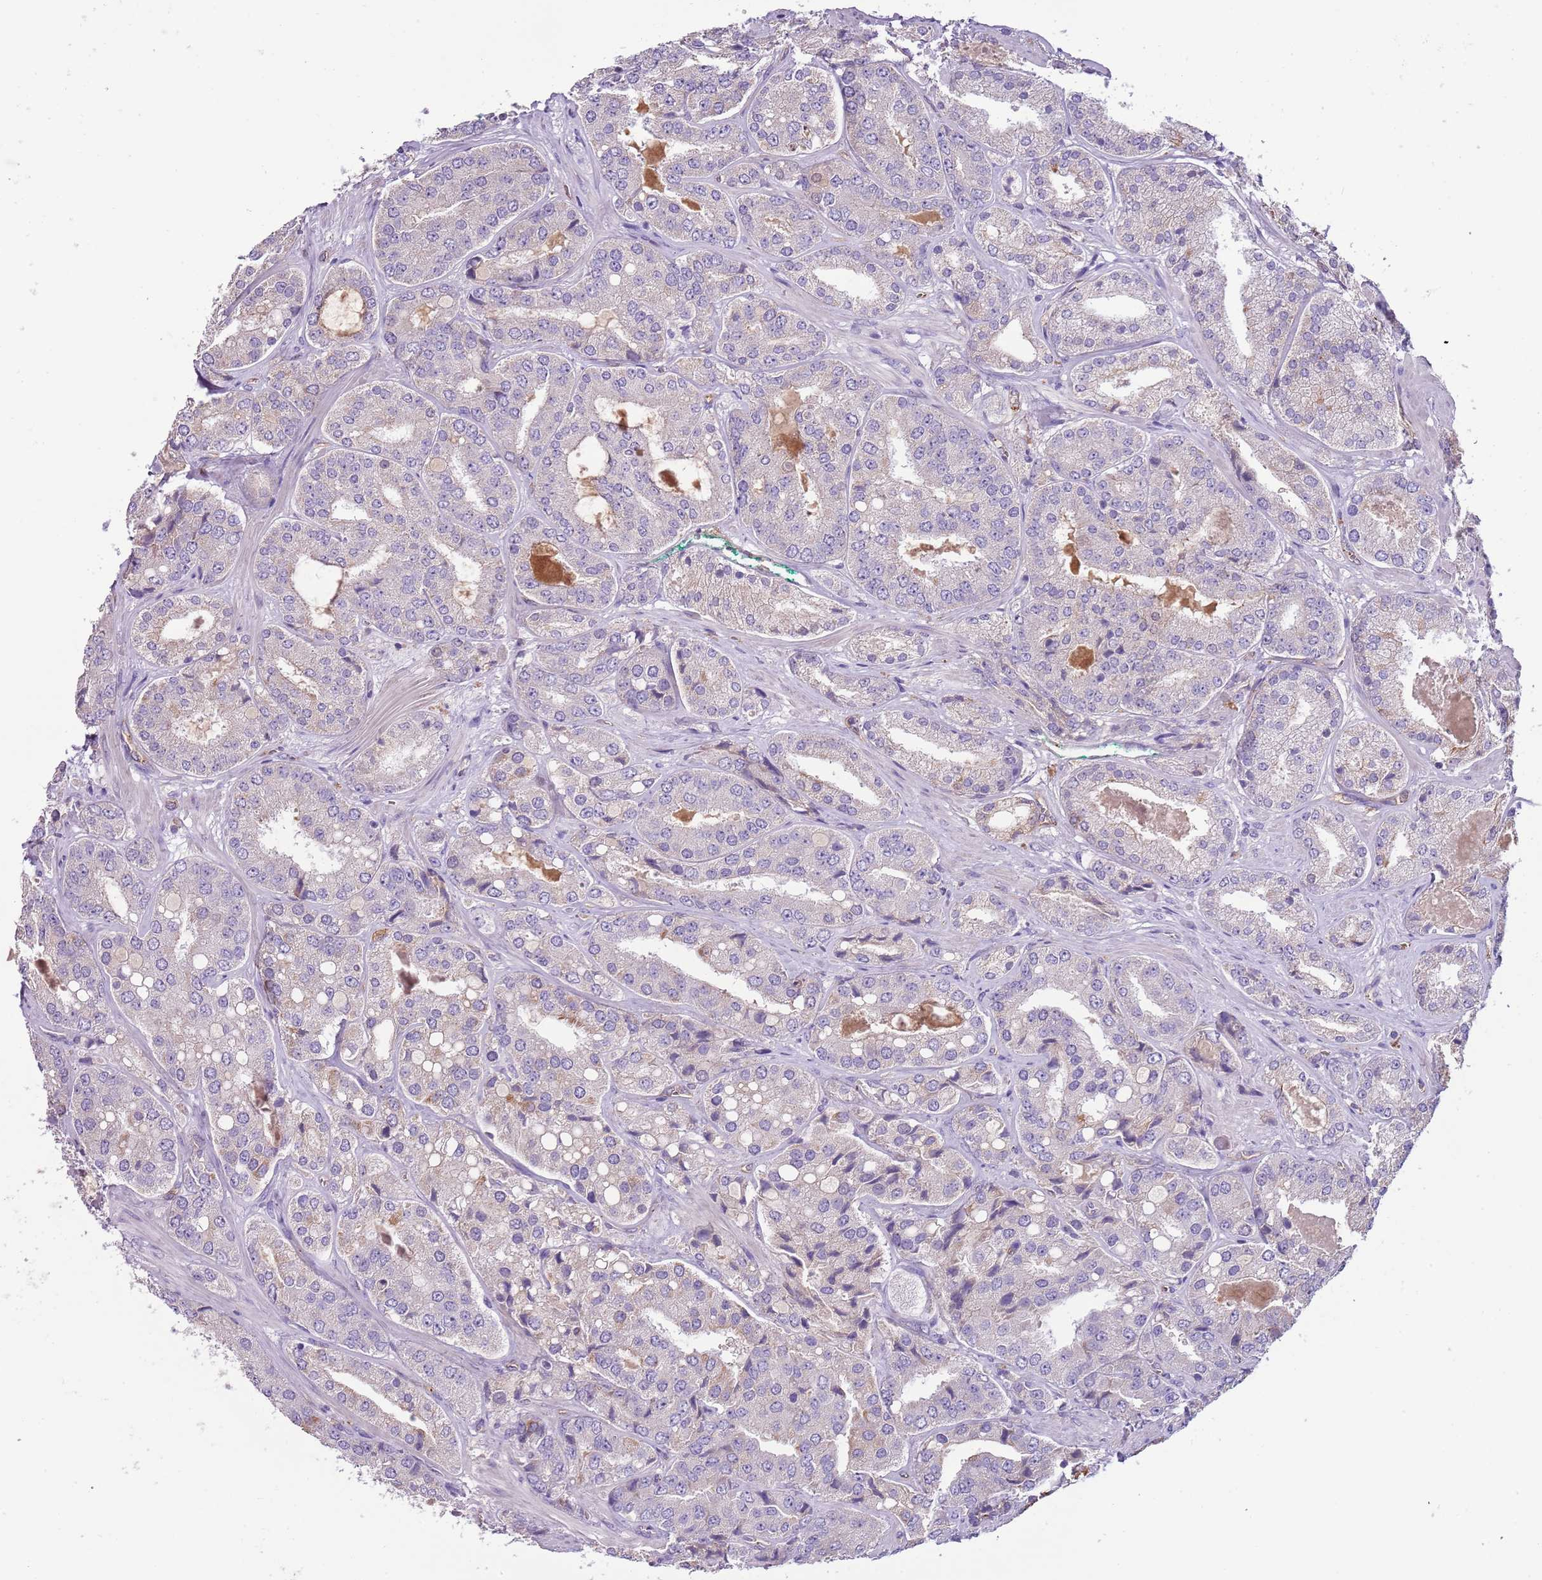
{"staining": {"intensity": "negative", "quantity": "none", "location": "none"}, "tissue": "prostate cancer", "cell_type": "Tumor cells", "image_type": "cancer", "snomed": [{"axis": "morphology", "description": "Adenocarcinoma, High grade"}, {"axis": "topography", "description": "Prostate"}], "caption": "Tumor cells show no significant expression in high-grade adenocarcinoma (prostate). (DAB immunohistochemistry, high magnification).", "gene": "HES3", "patient": {"sex": "male", "age": 63}}